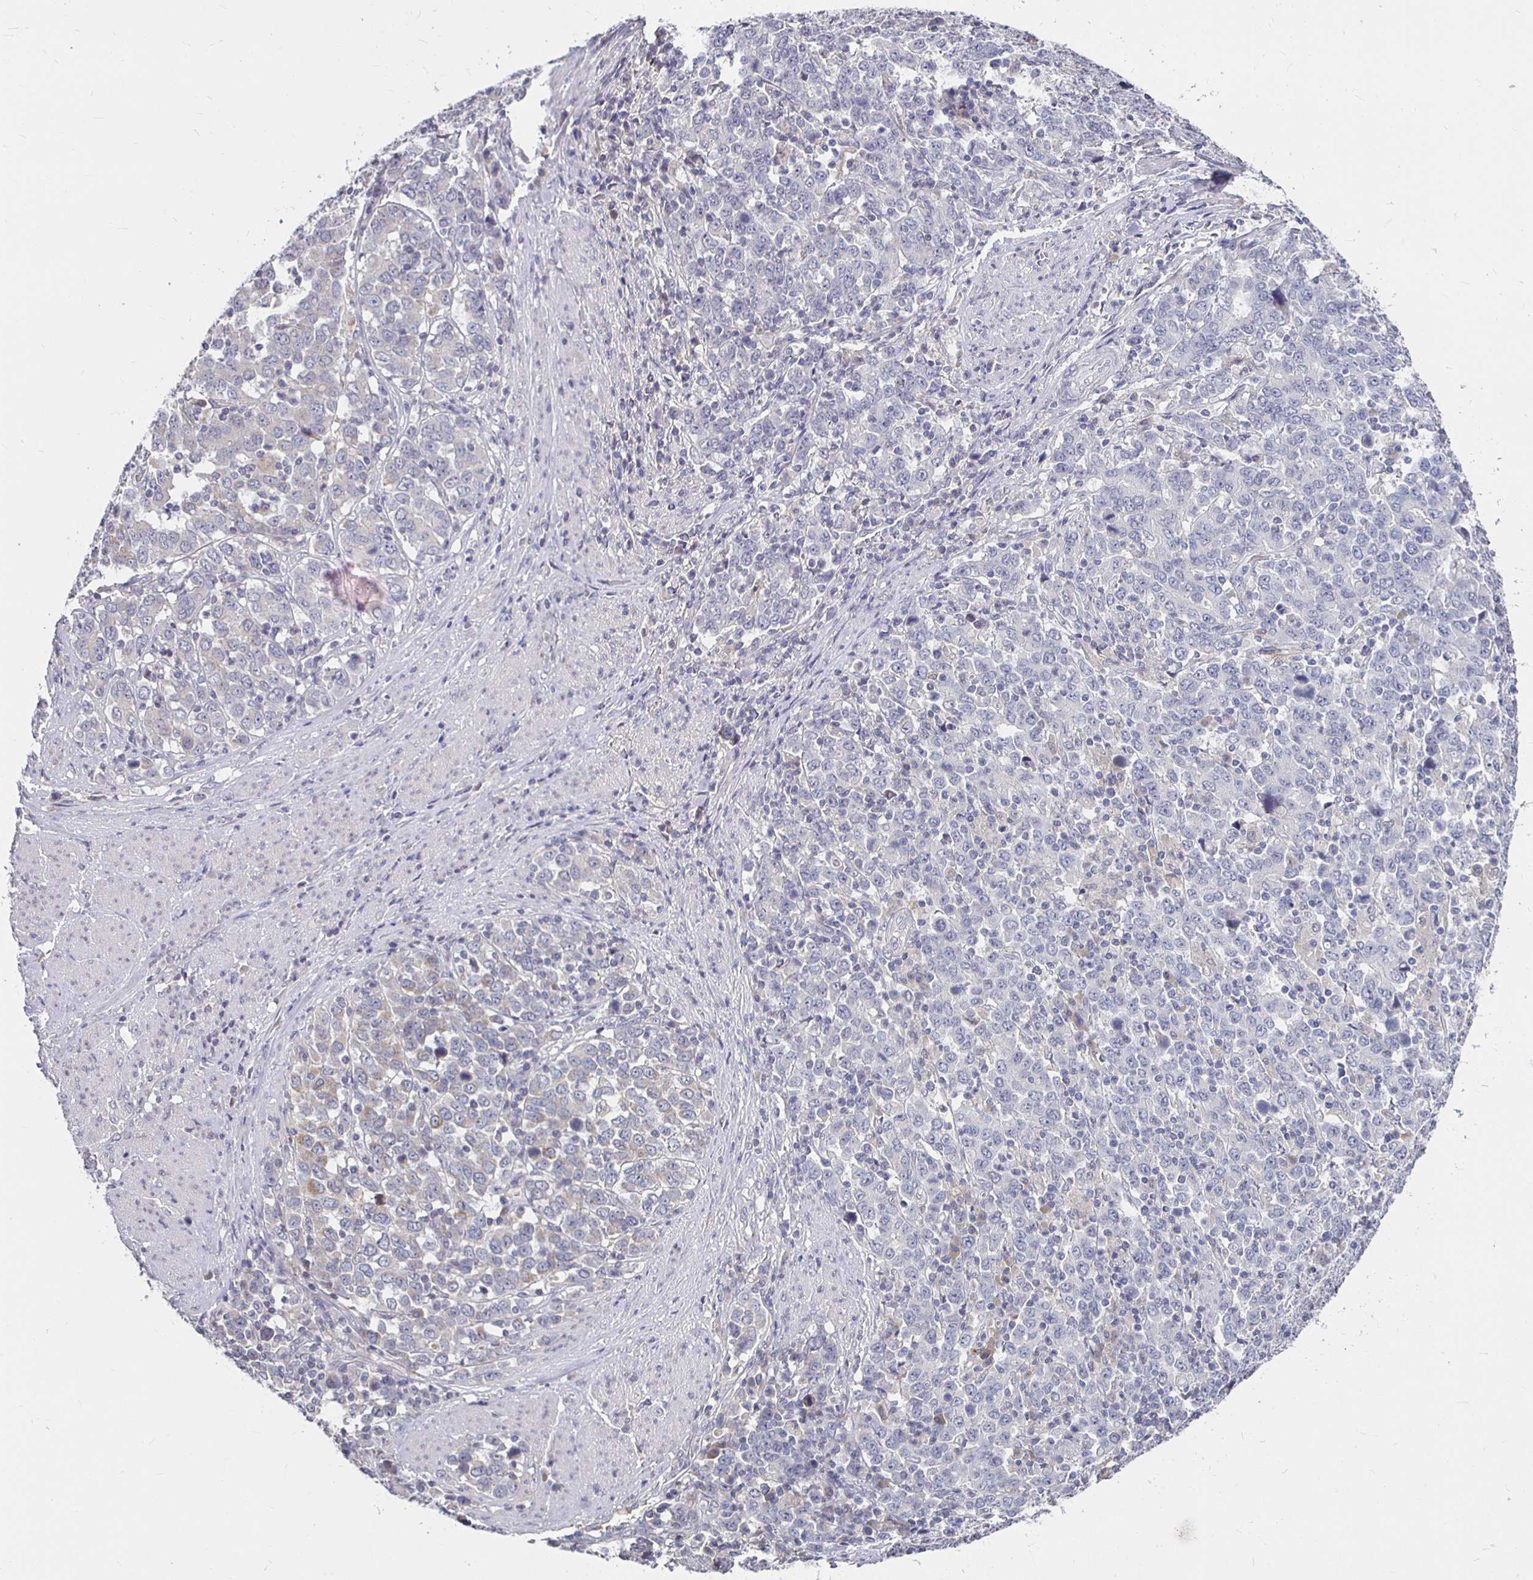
{"staining": {"intensity": "negative", "quantity": "none", "location": "none"}, "tissue": "stomach cancer", "cell_type": "Tumor cells", "image_type": "cancer", "snomed": [{"axis": "morphology", "description": "Adenocarcinoma, NOS"}, {"axis": "topography", "description": "Stomach, upper"}], "caption": "Protein analysis of stomach cancer (adenocarcinoma) shows no significant expression in tumor cells.", "gene": "RNF144B", "patient": {"sex": "male", "age": 69}}